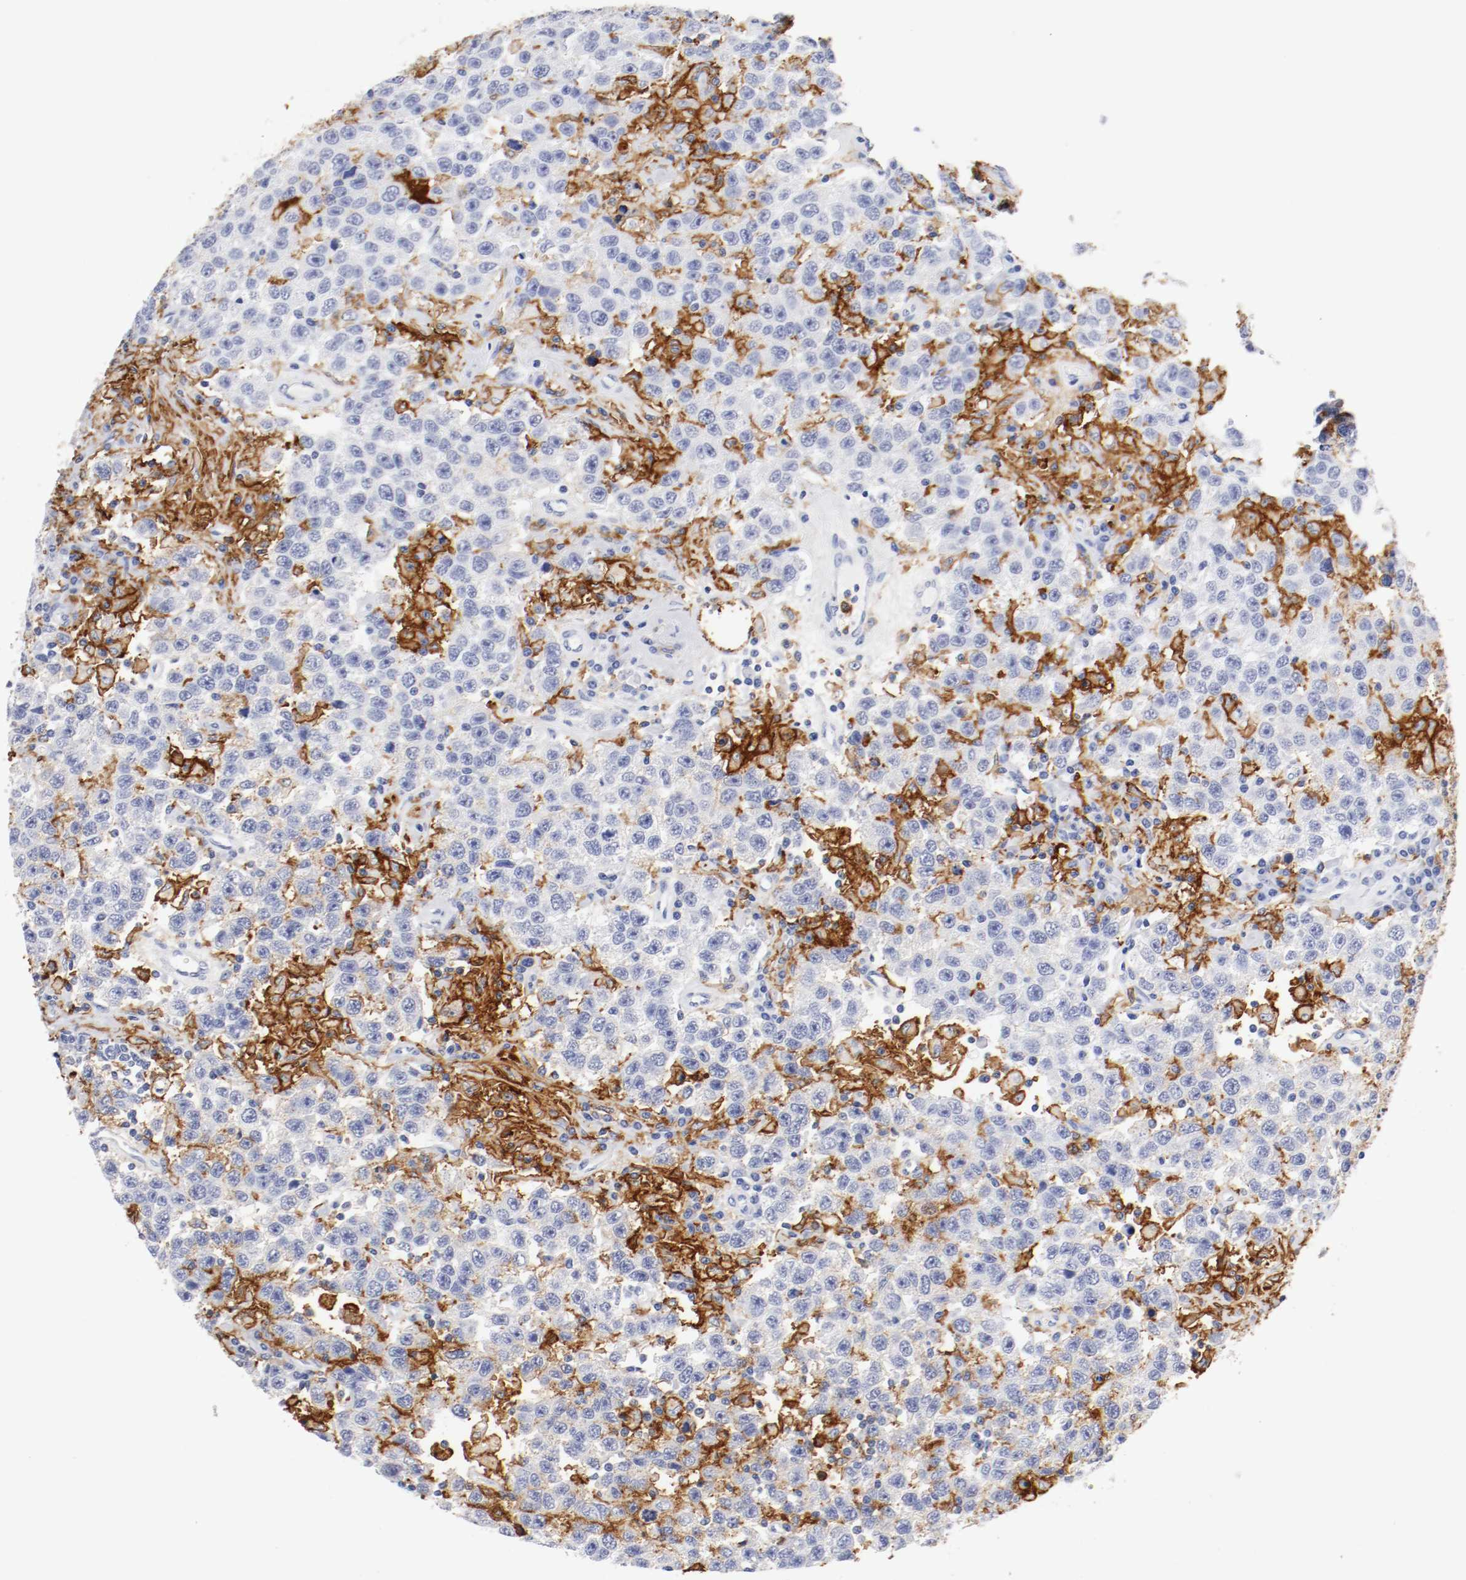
{"staining": {"intensity": "negative", "quantity": "none", "location": "none"}, "tissue": "testis cancer", "cell_type": "Tumor cells", "image_type": "cancer", "snomed": [{"axis": "morphology", "description": "Seminoma, NOS"}, {"axis": "topography", "description": "Testis"}], "caption": "This photomicrograph is of testis seminoma stained with IHC to label a protein in brown with the nuclei are counter-stained blue. There is no expression in tumor cells.", "gene": "ITGAX", "patient": {"sex": "male", "age": 41}}